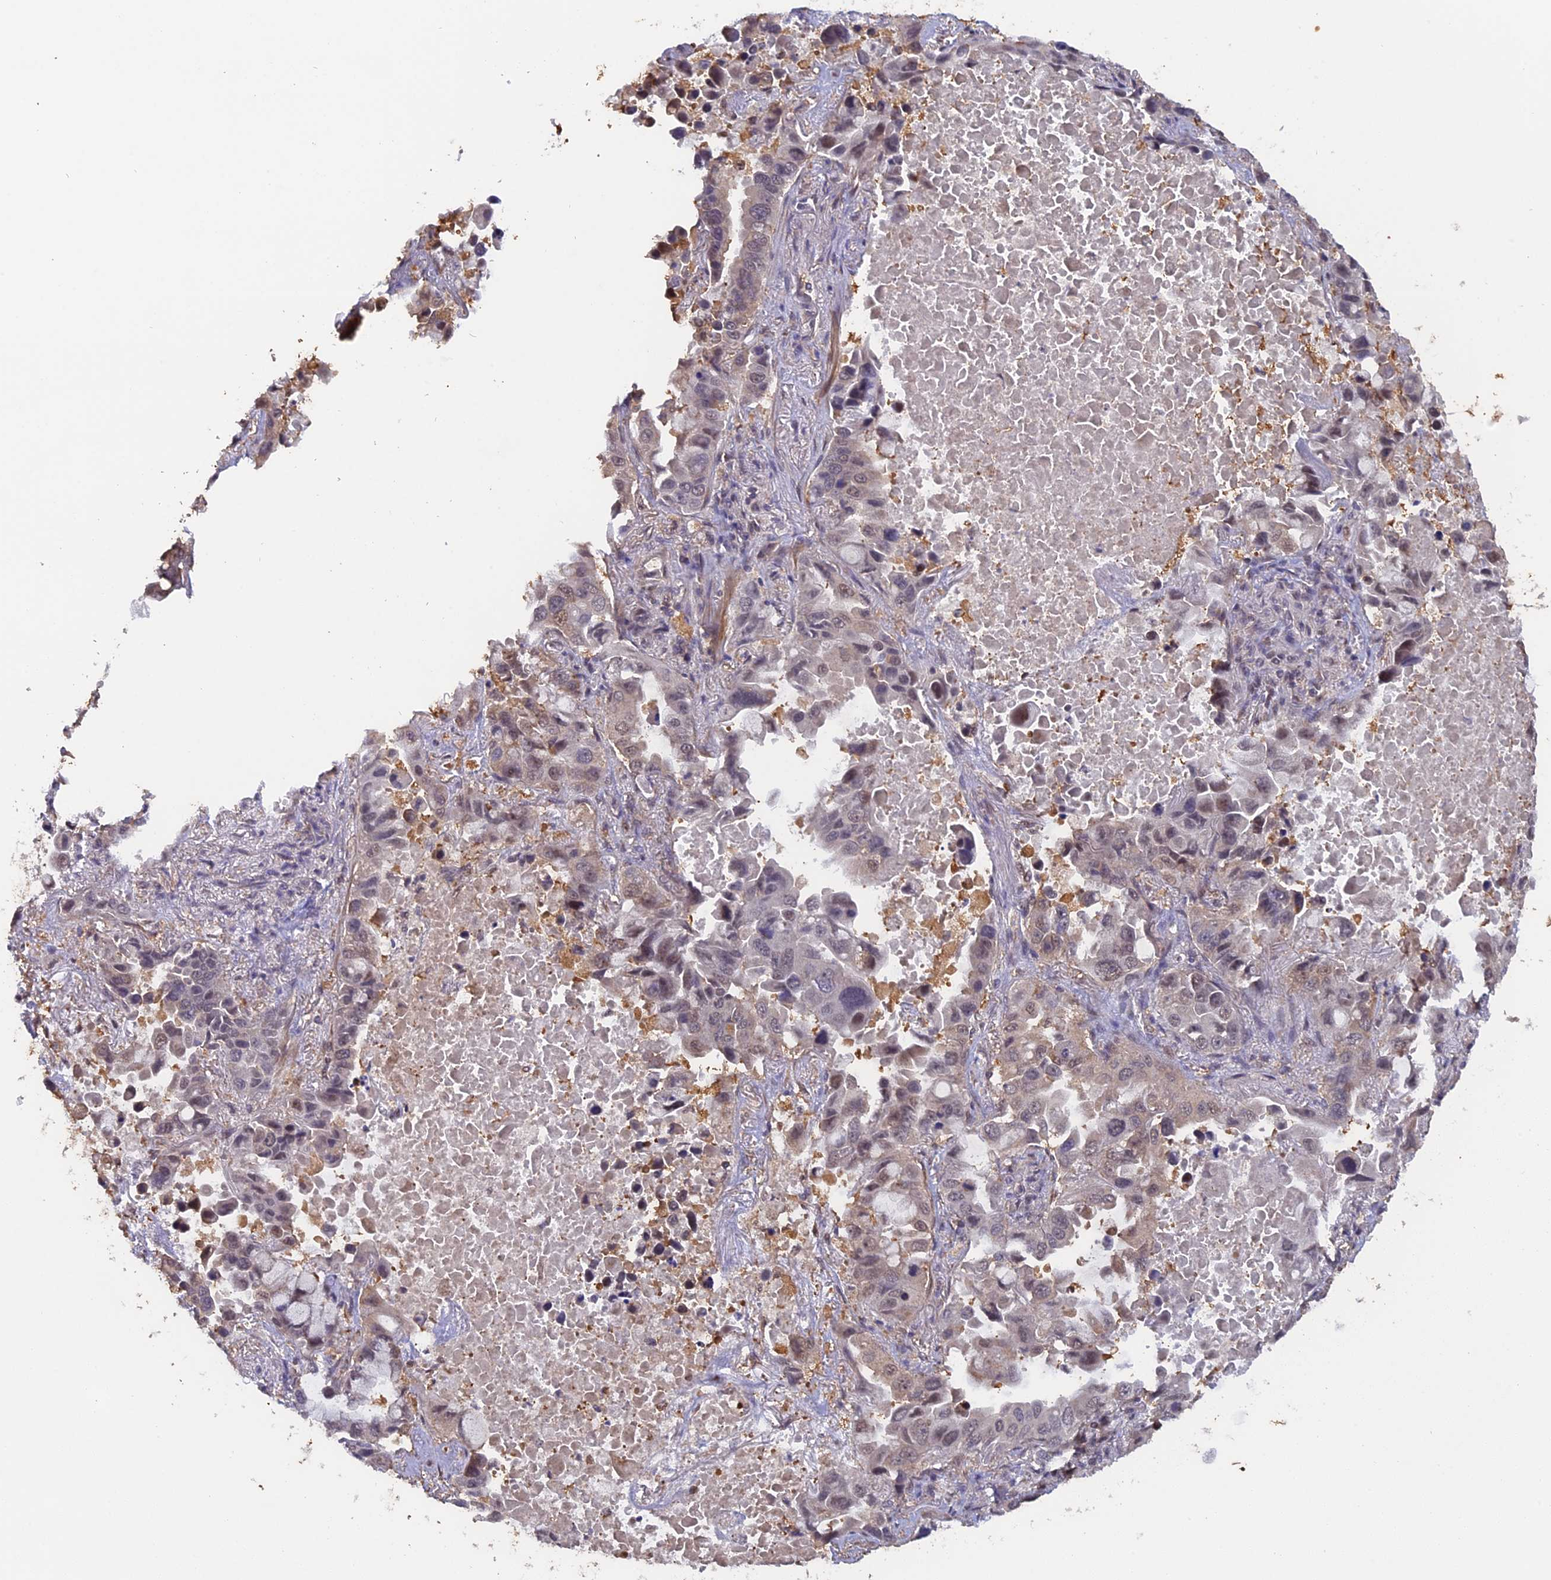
{"staining": {"intensity": "weak", "quantity": "<25%", "location": "nuclear"}, "tissue": "lung cancer", "cell_type": "Tumor cells", "image_type": "cancer", "snomed": [{"axis": "morphology", "description": "Adenocarcinoma, NOS"}, {"axis": "topography", "description": "Lung"}], "caption": "DAB immunohistochemical staining of lung cancer reveals no significant expression in tumor cells.", "gene": "FAM98C", "patient": {"sex": "male", "age": 64}}